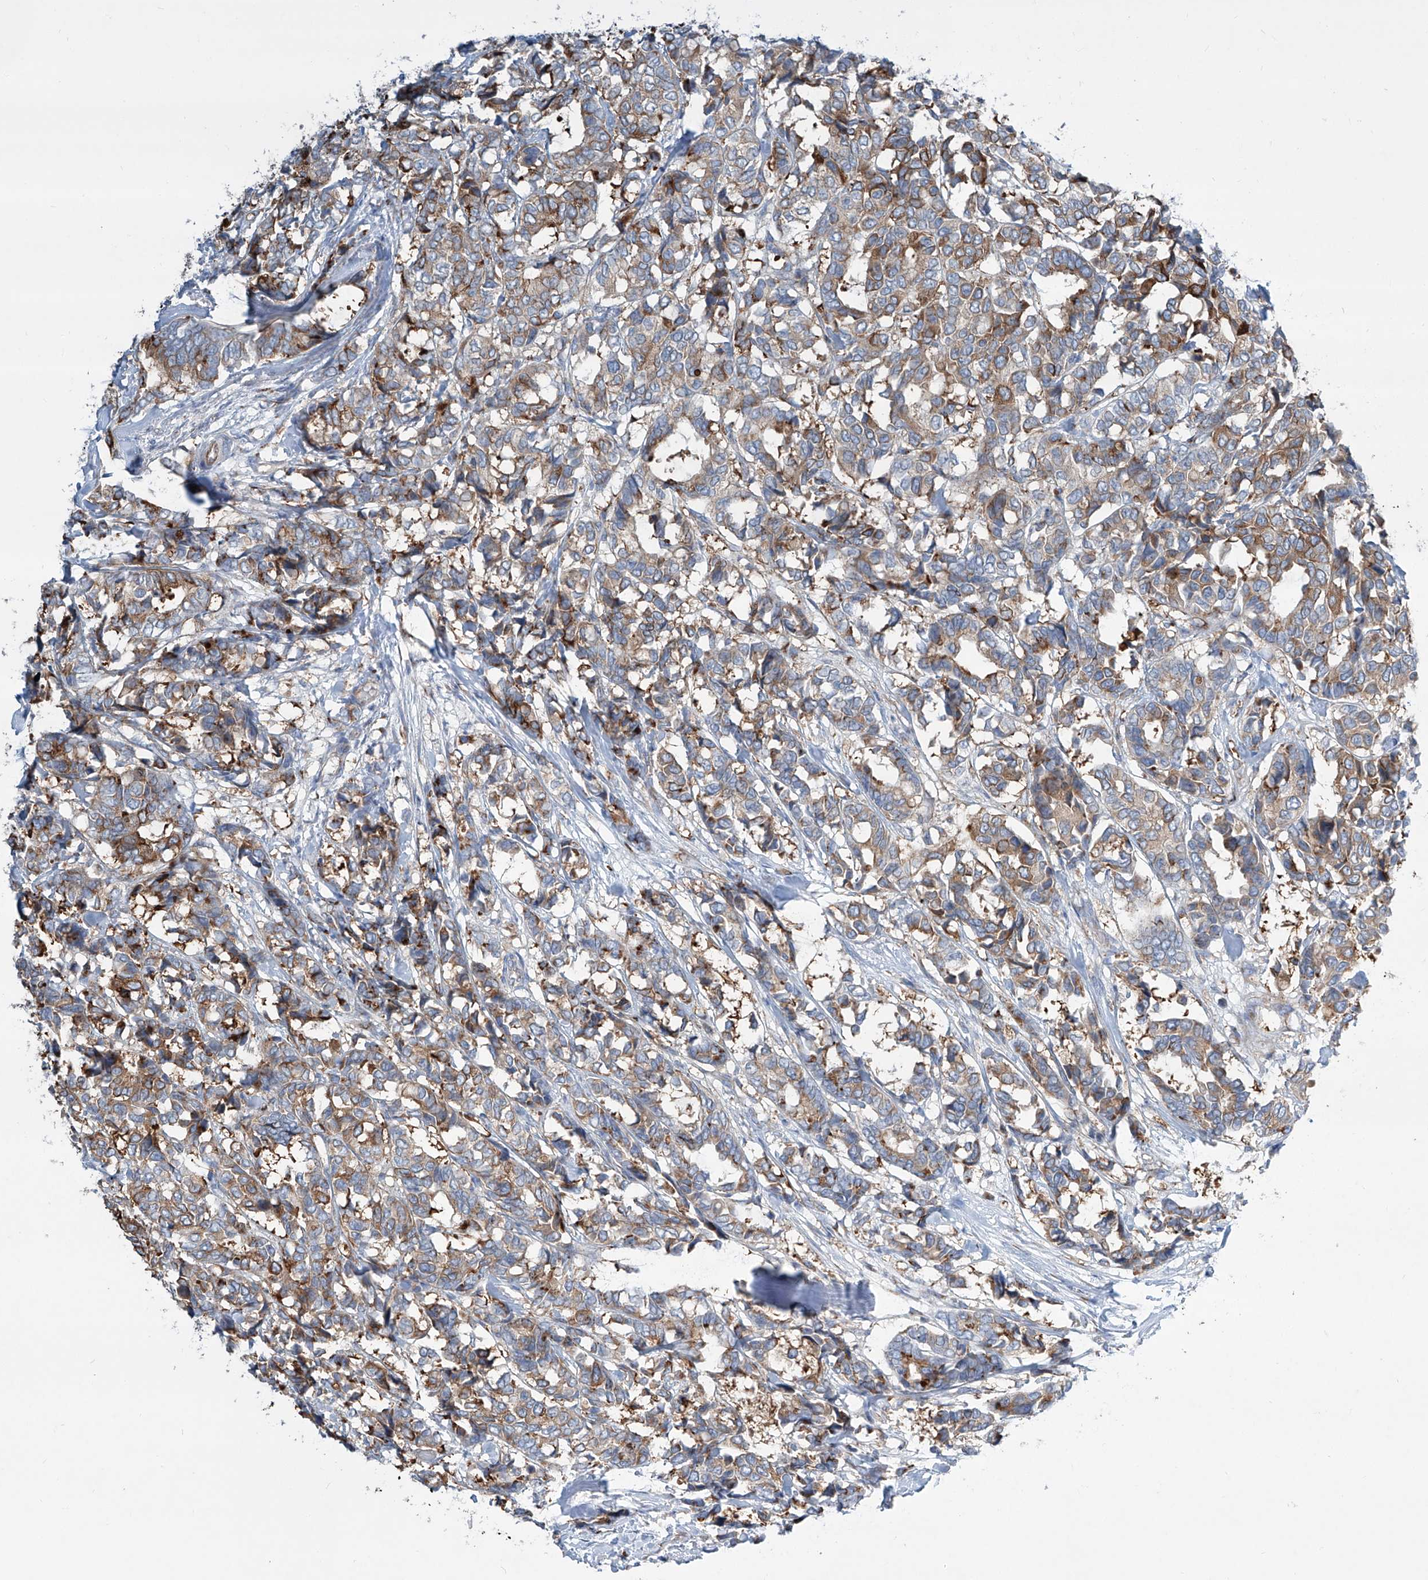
{"staining": {"intensity": "moderate", "quantity": ">75%", "location": "cytoplasmic/membranous"}, "tissue": "breast cancer", "cell_type": "Tumor cells", "image_type": "cancer", "snomed": [{"axis": "morphology", "description": "Duct carcinoma"}, {"axis": "topography", "description": "Breast"}], "caption": "Protein expression analysis of human breast cancer reveals moderate cytoplasmic/membranous staining in approximately >75% of tumor cells. (DAB IHC with brightfield microscopy, high magnification).", "gene": "CDH5", "patient": {"sex": "female", "age": 87}}